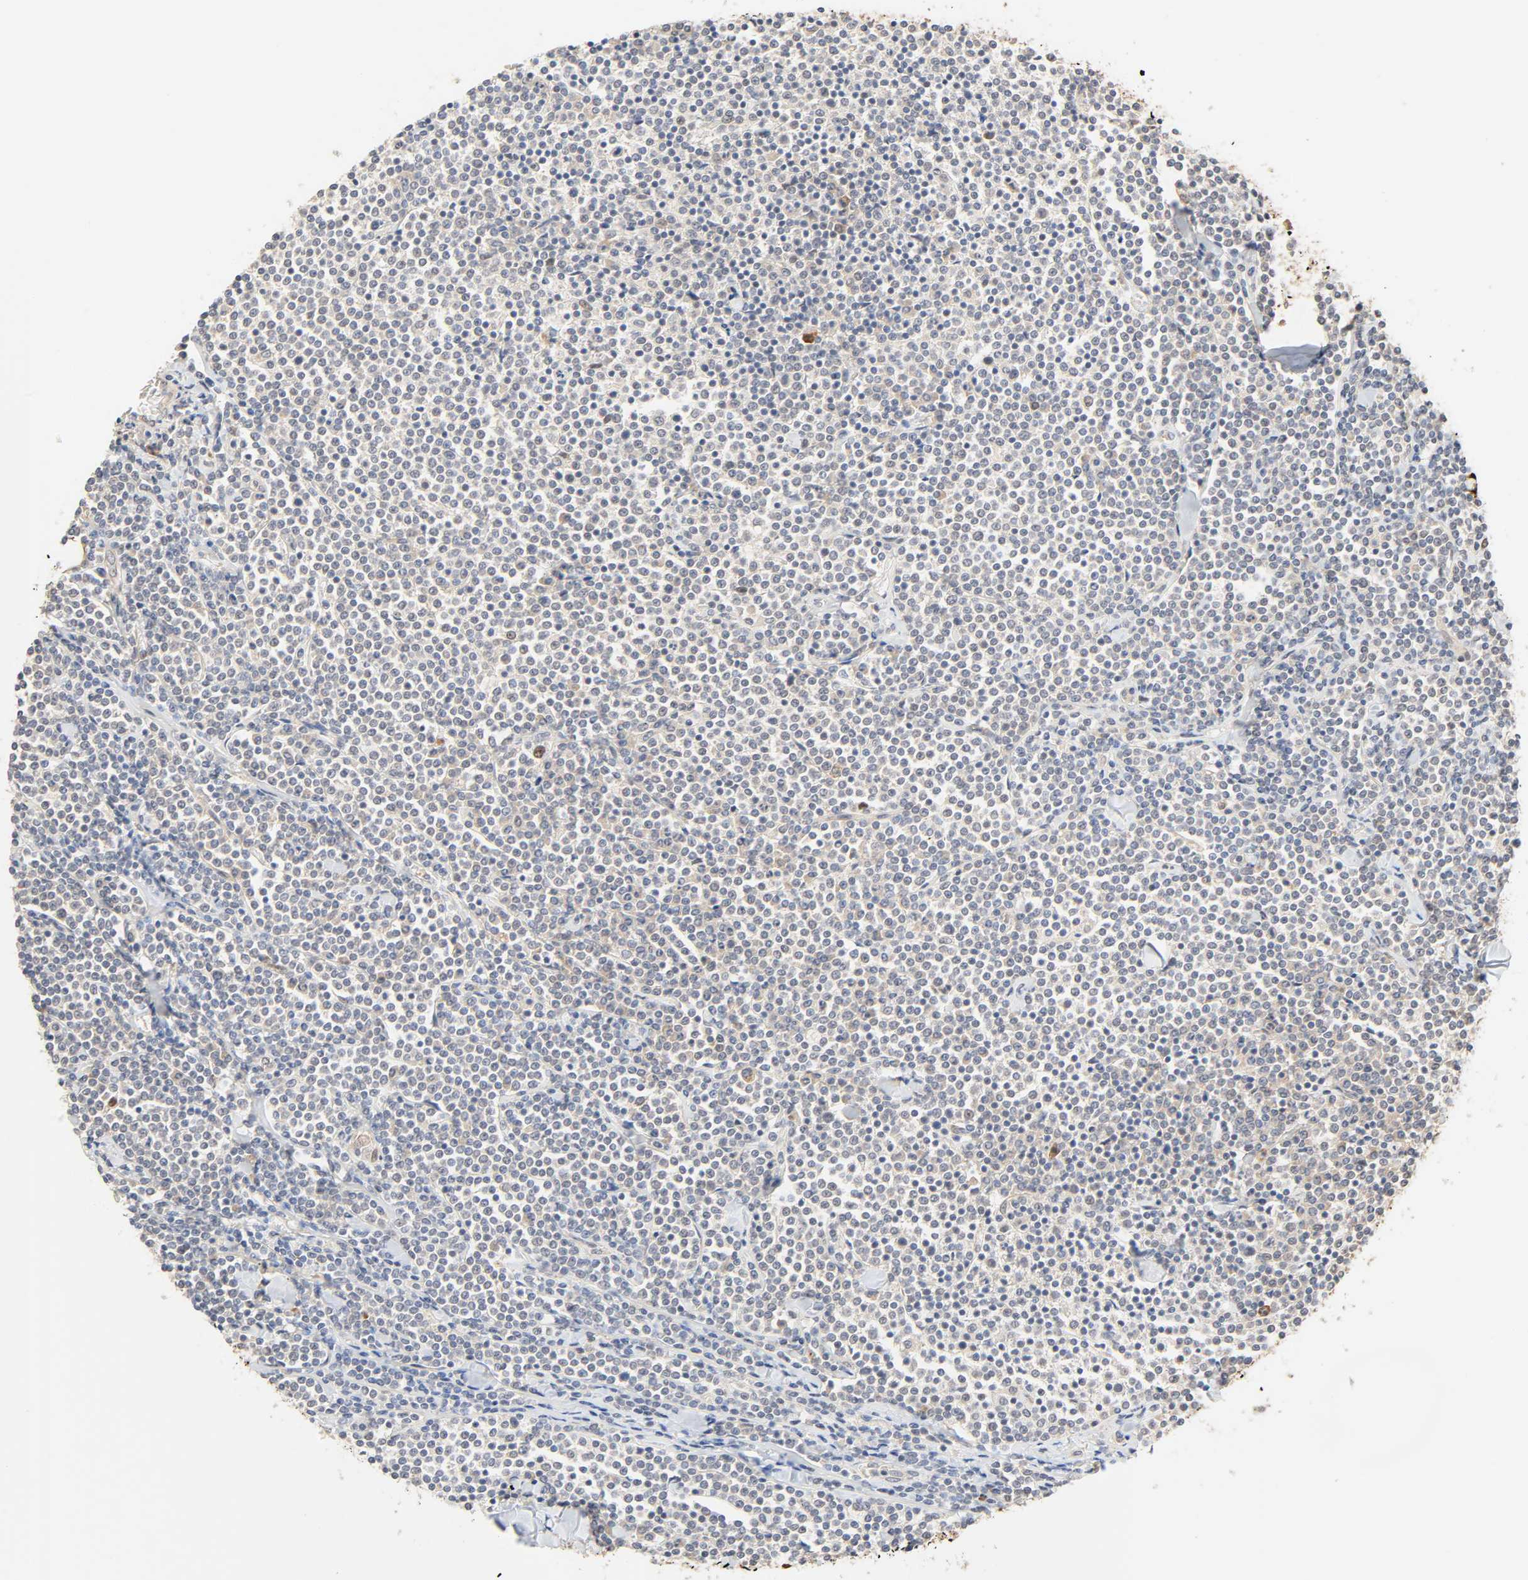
{"staining": {"intensity": "weak", "quantity": "<25%", "location": "cytoplasmic/membranous"}, "tissue": "lymphoma", "cell_type": "Tumor cells", "image_type": "cancer", "snomed": [{"axis": "morphology", "description": "Malignant lymphoma, non-Hodgkin's type, Low grade"}, {"axis": "topography", "description": "Soft tissue"}], "caption": "This is an immunohistochemistry (IHC) histopathology image of human low-grade malignant lymphoma, non-Hodgkin's type. There is no positivity in tumor cells.", "gene": "CACNA1G", "patient": {"sex": "male", "age": 92}}